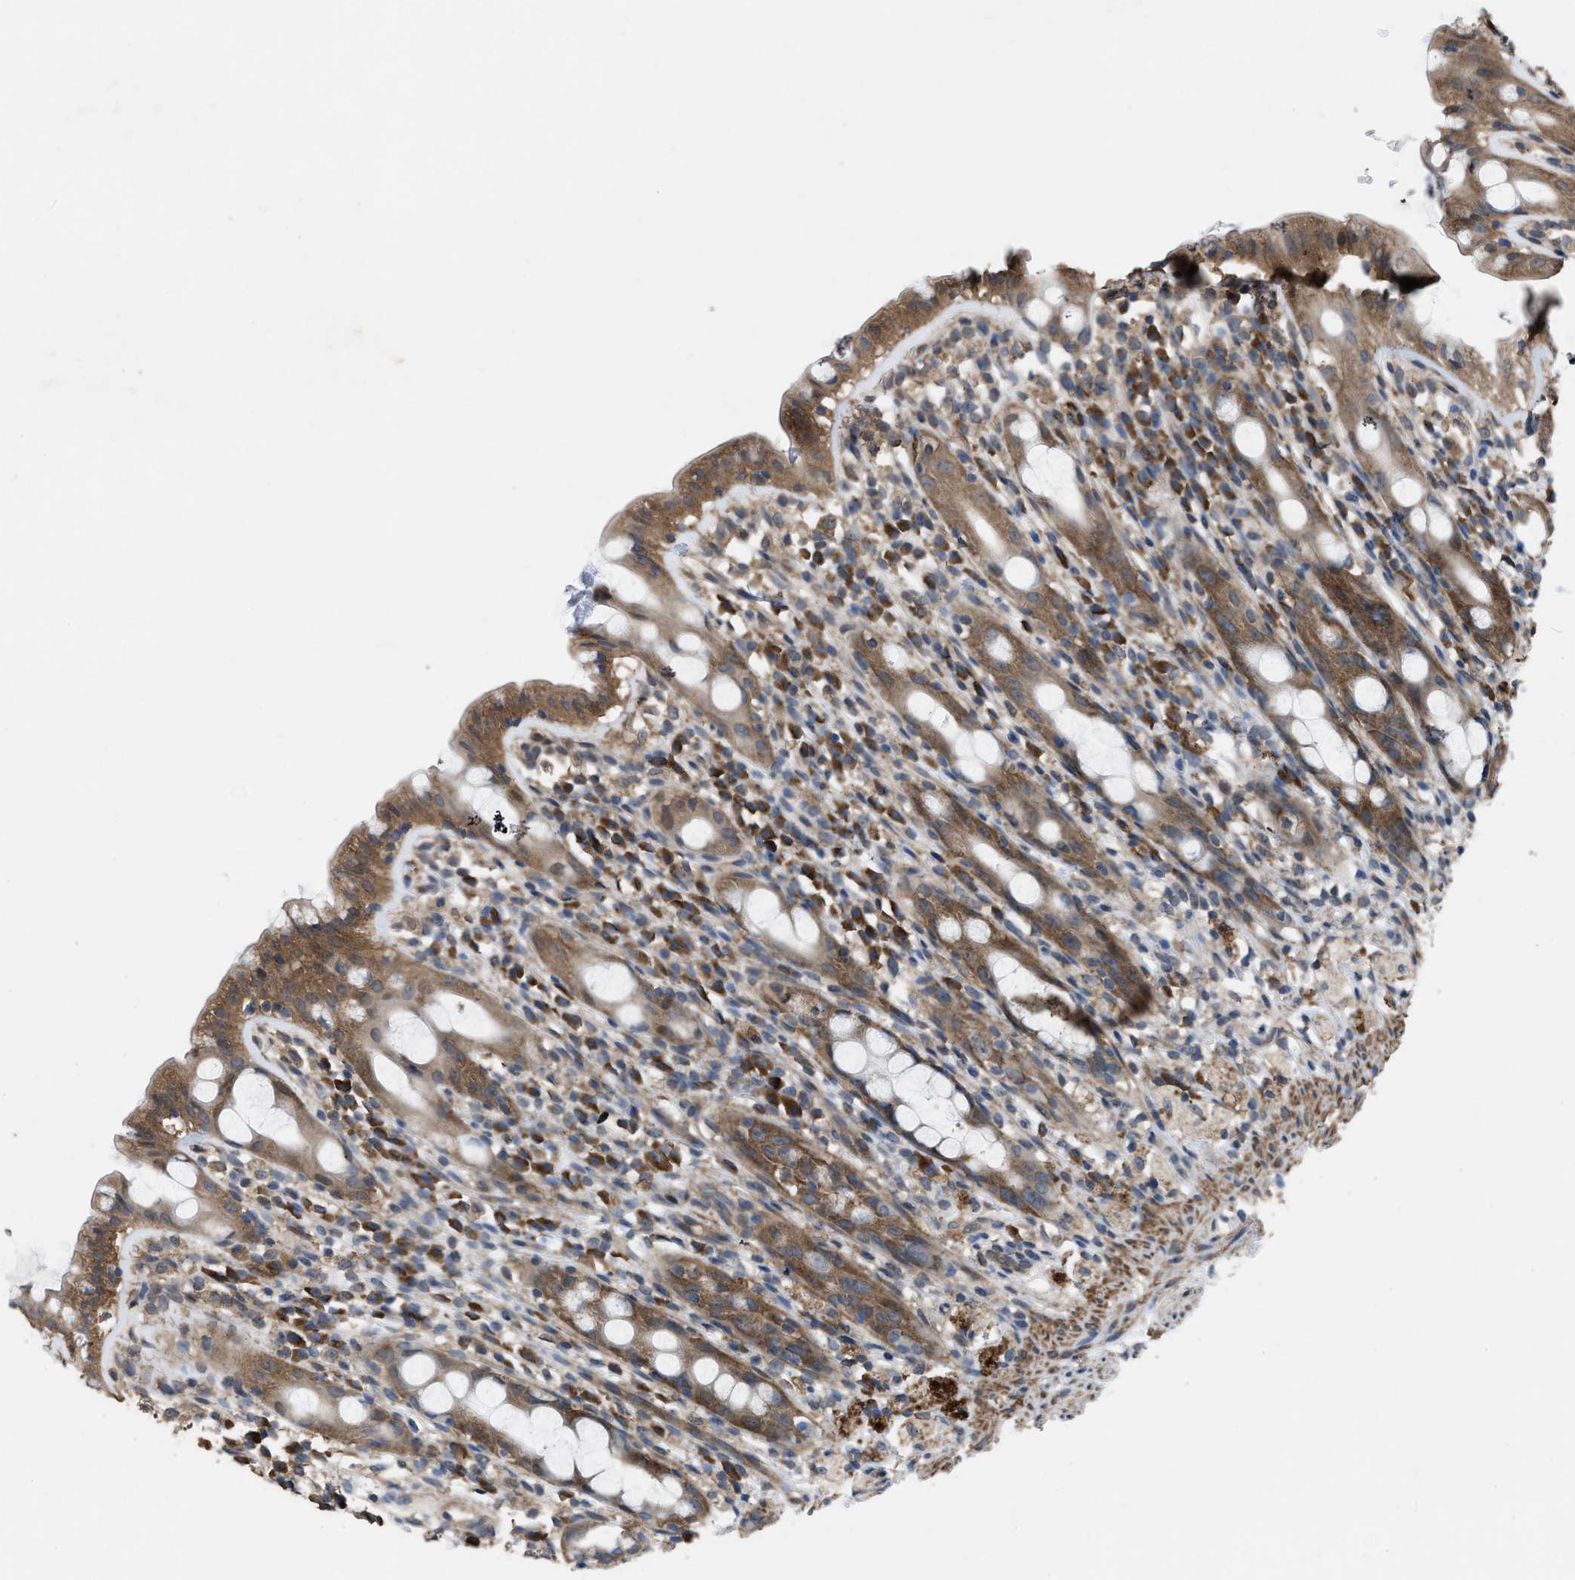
{"staining": {"intensity": "strong", "quantity": ">75%", "location": "cytoplasmic/membranous"}, "tissue": "rectum", "cell_type": "Glandular cells", "image_type": "normal", "snomed": [{"axis": "morphology", "description": "Normal tissue, NOS"}, {"axis": "topography", "description": "Rectum"}], "caption": "DAB immunohistochemical staining of unremarkable rectum exhibits strong cytoplasmic/membranous protein staining in approximately >75% of glandular cells.", "gene": "ARL6", "patient": {"sex": "male", "age": 44}}